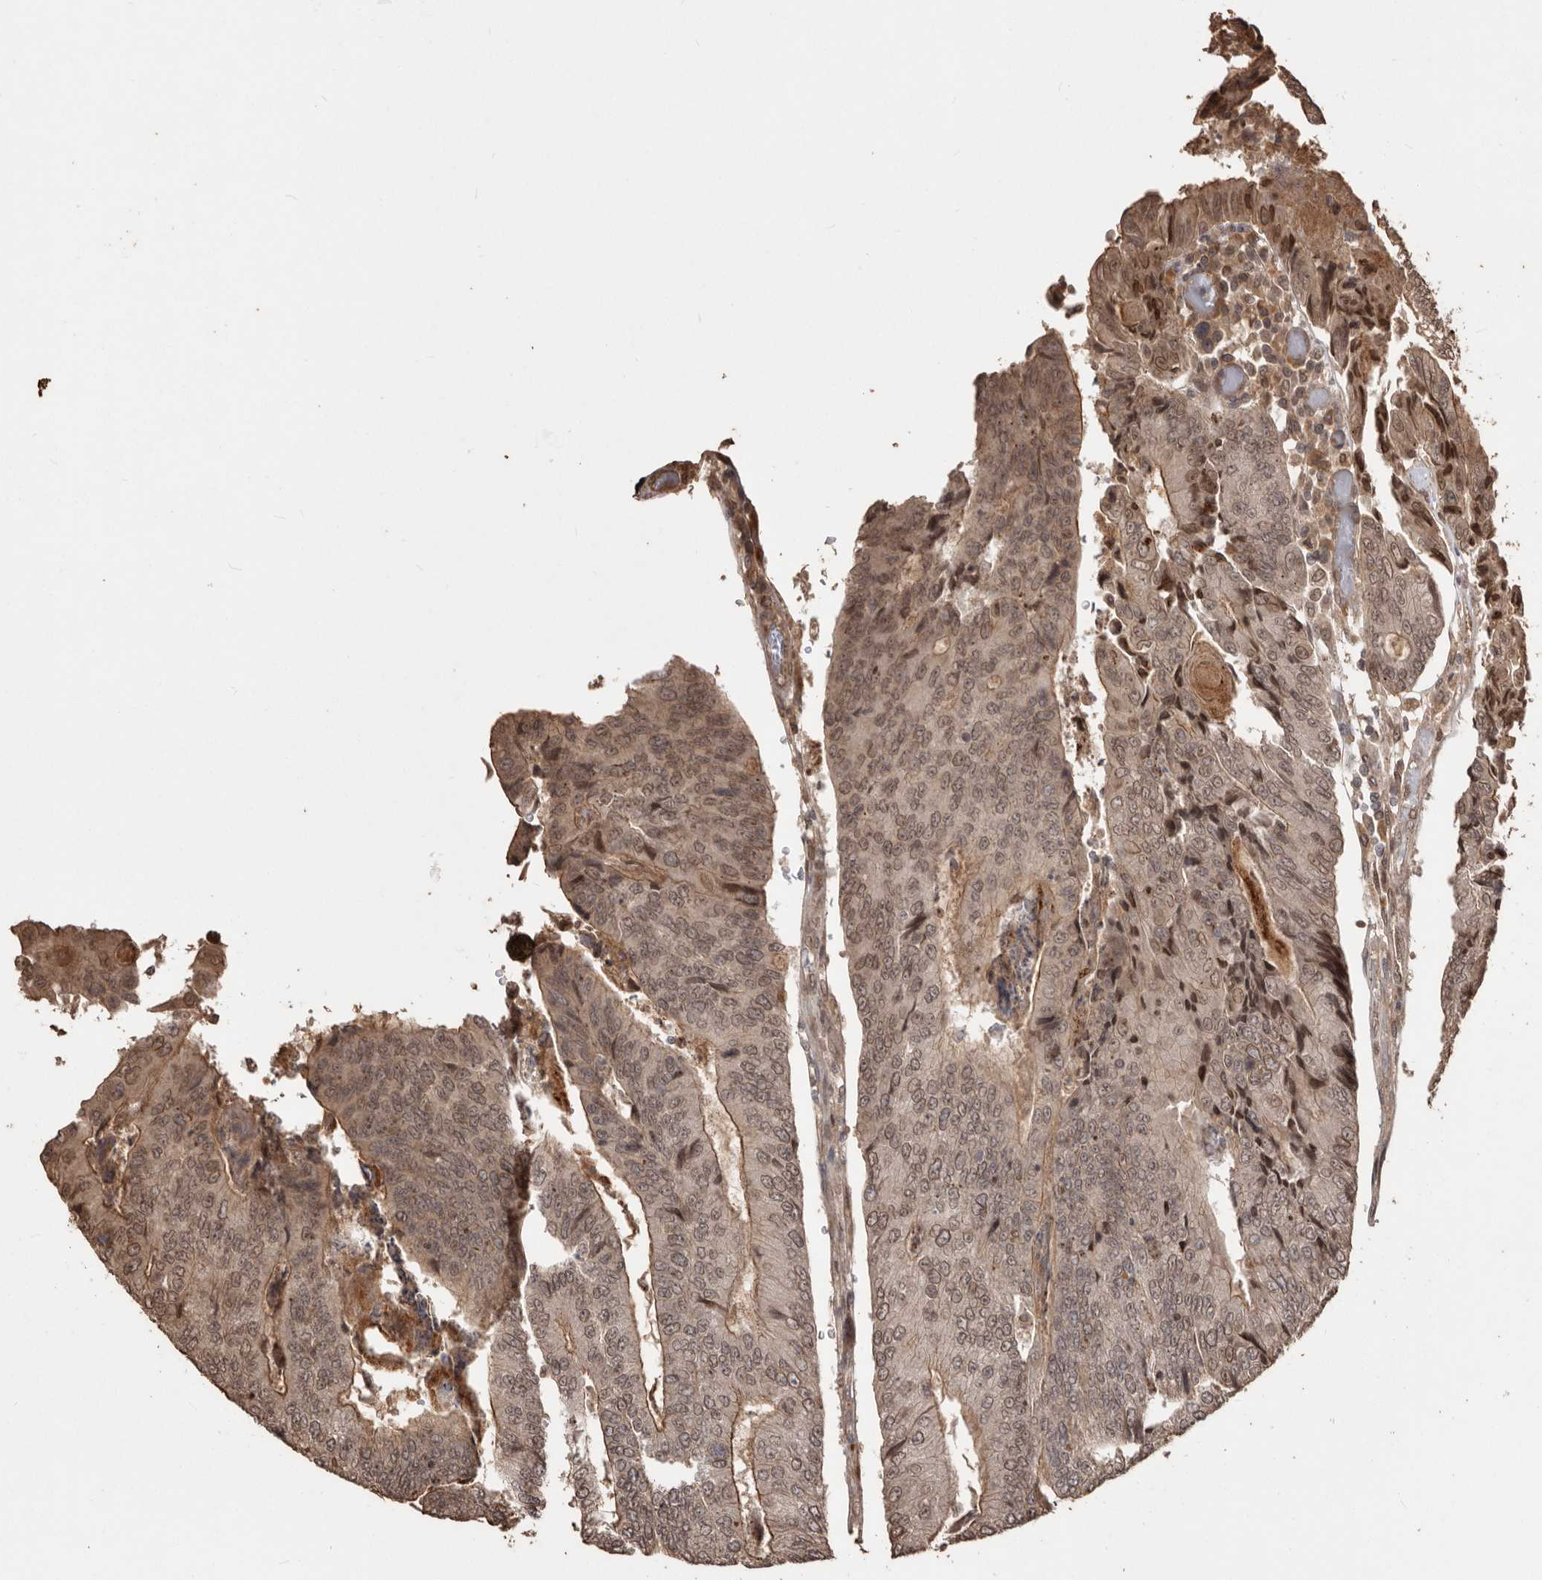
{"staining": {"intensity": "moderate", "quantity": ">75%", "location": "nuclear"}, "tissue": "colorectal cancer", "cell_type": "Tumor cells", "image_type": "cancer", "snomed": [{"axis": "morphology", "description": "Adenocarcinoma, NOS"}, {"axis": "topography", "description": "Colon"}], "caption": "A photomicrograph of human colorectal cancer (adenocarcinoma) stained for a protein shows moderate nuclear brown staining in tumor cells.", "gene": "NUP43", "patient": {"sex": "female", "age": 67}}